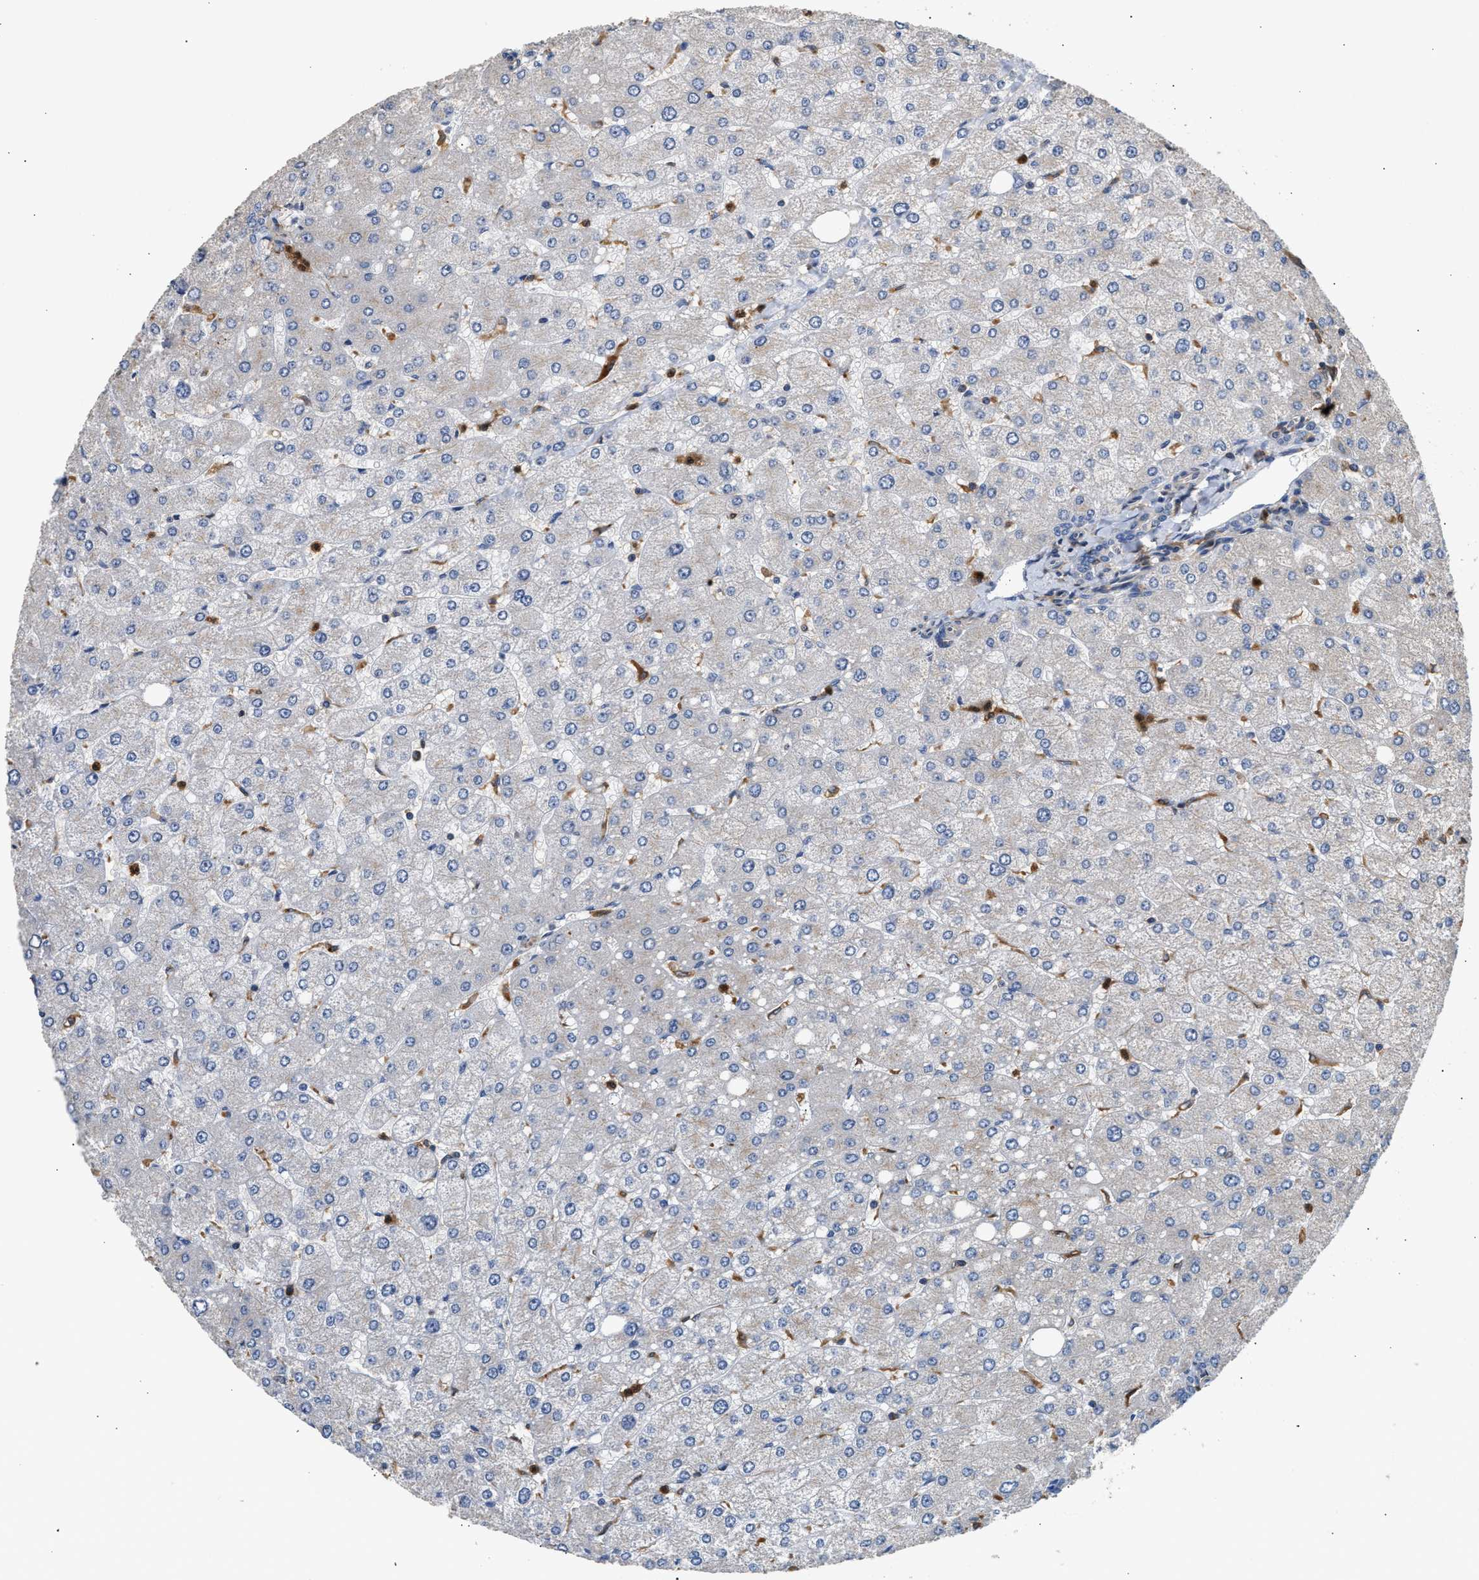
{"staining": {"intensity": "negative", "quantity": "none", "location": "none"}, "tissue": "liver", "cell_type": "Cholangiocytes", "image_type": "normal", "snomed": [{"axis": "morphology", "description": "Normal tissue, NOS"}, {"axis": "topography", "description": "Liver"}], "caption": "IHC of benign liver reveals no staining in cholangiocytes. (Immunohistochemistry (ihc), brightfield microscopy, high magnification).", "gene": "RAB31", "patient": {"sex": "male", "age": 55}}